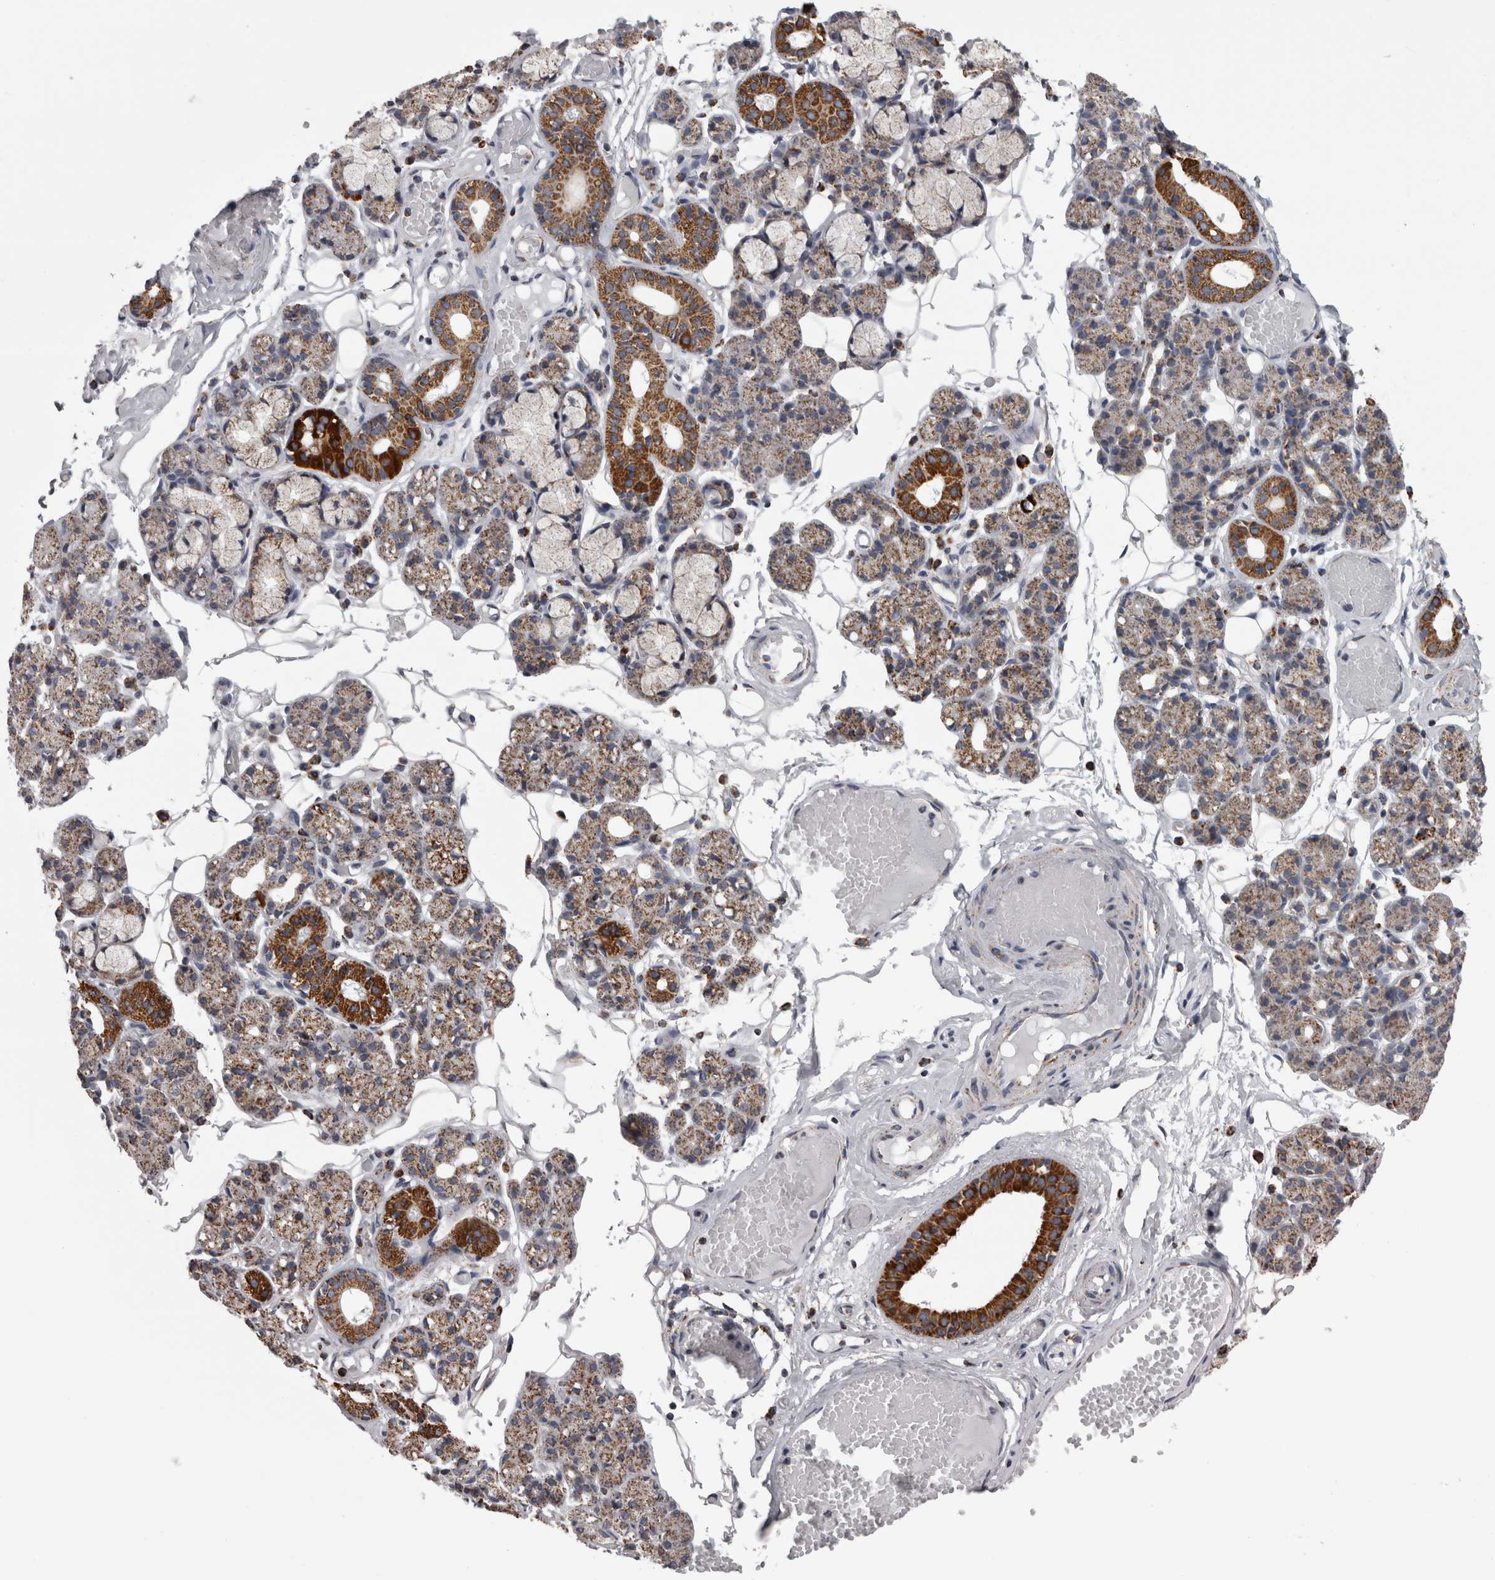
{"staining": {"intensity": "strong", "quantity": "25%-75%", "location": "cytoplasmic/membranous"}, "tissue": "salivary gland", "cell_type": "Glandular cells", "image_type": "normal", "snomed": [{"axis": "morphology", "description": "Normal tissue, NOS"}, {"axis": "topography", "description": "Salivary gland"}], "caption": "Protein analysis of benign salivary gland reveals strong cytoplasmic/membranous staining in about 25%-75% of glandular cells. The protein is stained brown, and the nuclei are stained in blue (DAB (3,3'-diaminobenzidine) IHC with brightfield microscopy, high magnification).", "gene": "MDH2", "patient": {"sex": "male", "age": 63}}